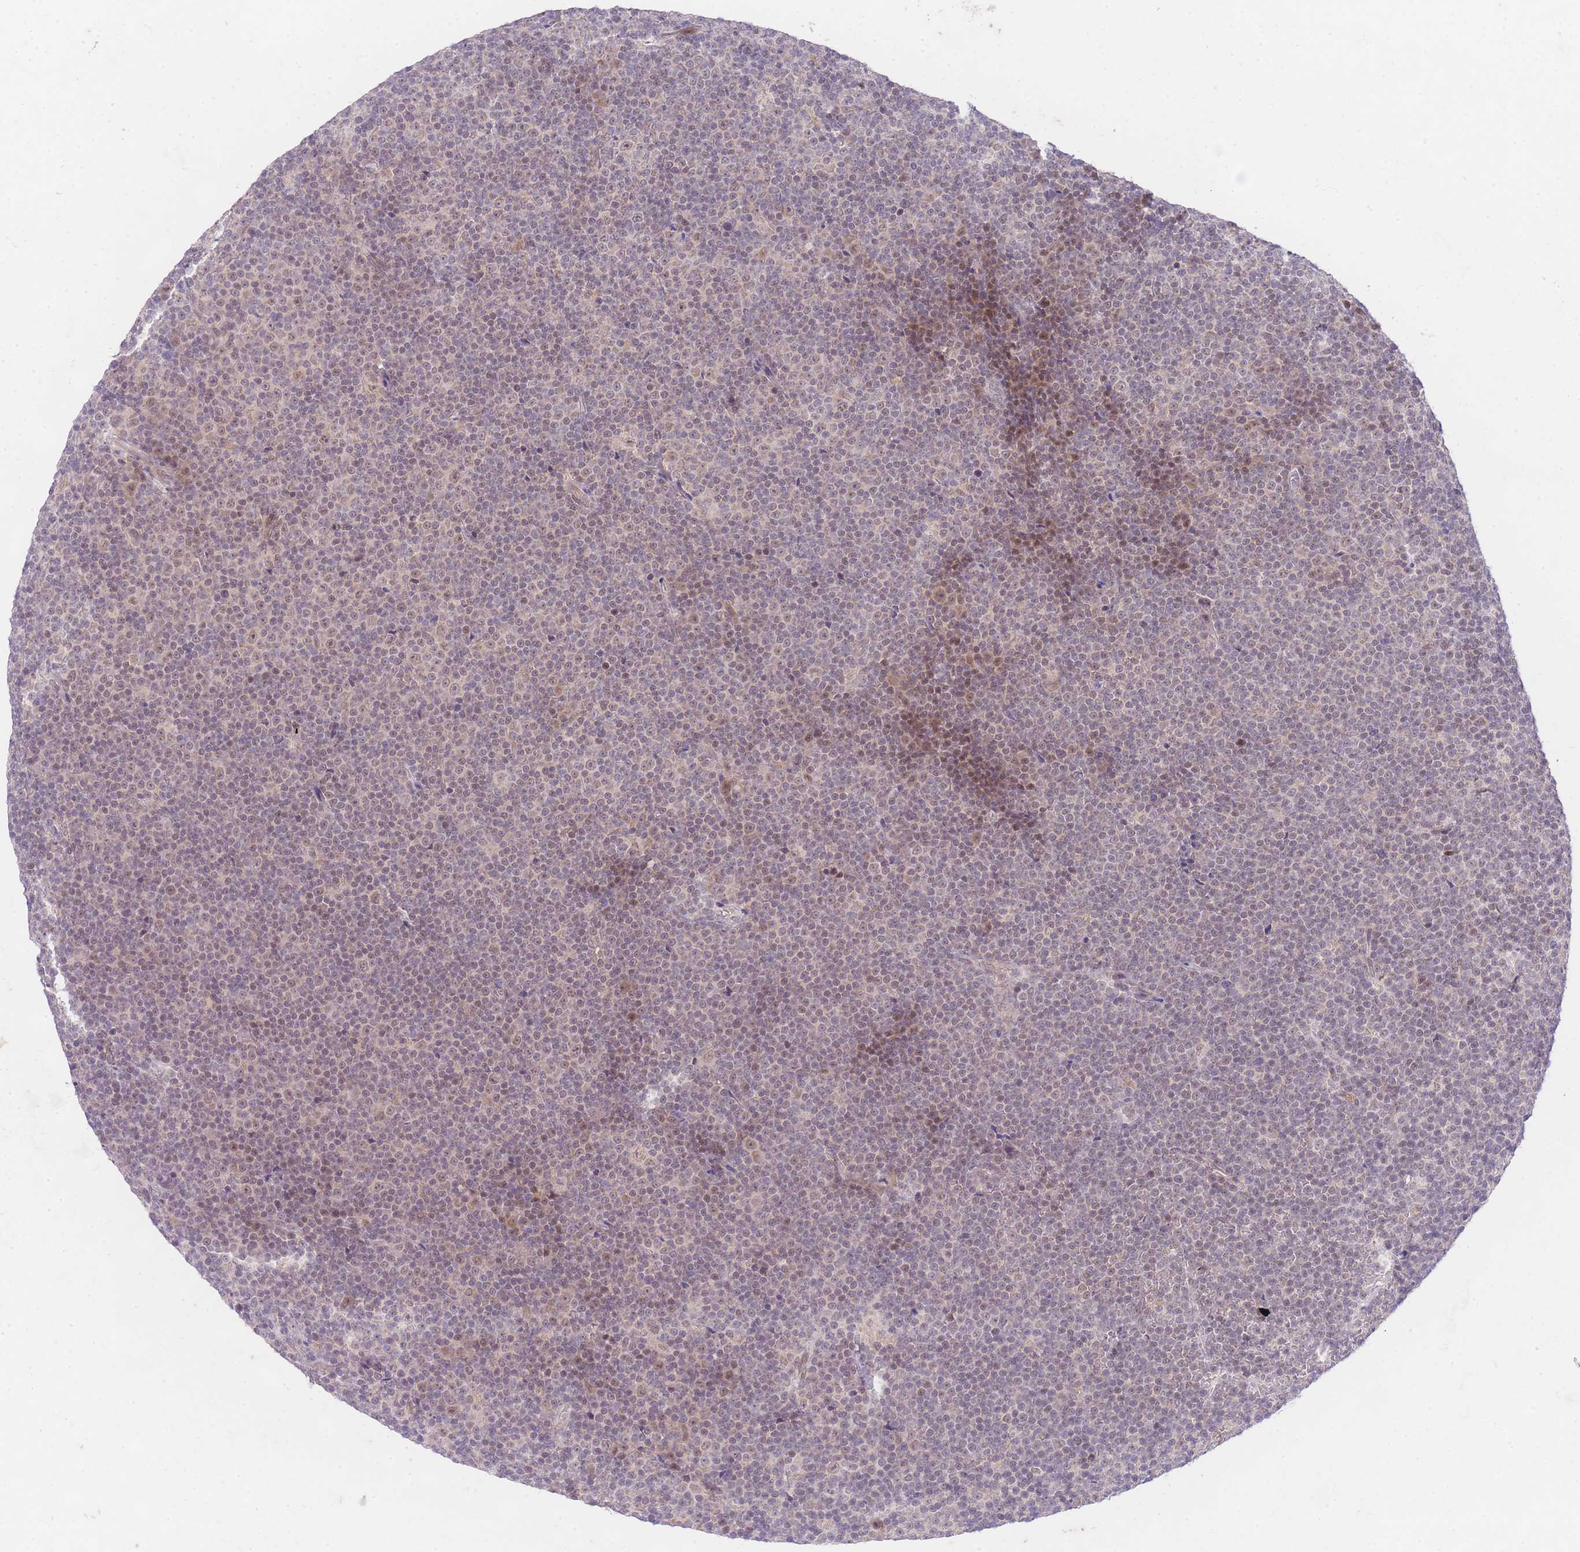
{"staining": {"intensity": "weak", "quantity": "25%-75%", "location": "nuclear"}, "tissue": "lymphoma", "cell_type": "Tumor cells", "image_type": "cancer", "snomed": [{"axis": "morphology", "description": "Malignant lymphoma, non-Hodgkin's type, Low grade"}, {"axis": "topography", "description": "Lymph node"}], "caption": "Weak nuclear protein positivity is appreciated in about 25%-75% of tumor cells in lymphoma. (IHC, brightfield microscopy, high magnification).", "gene": "SLC25A33", "patient": {"sex": "female", "age": 67}}